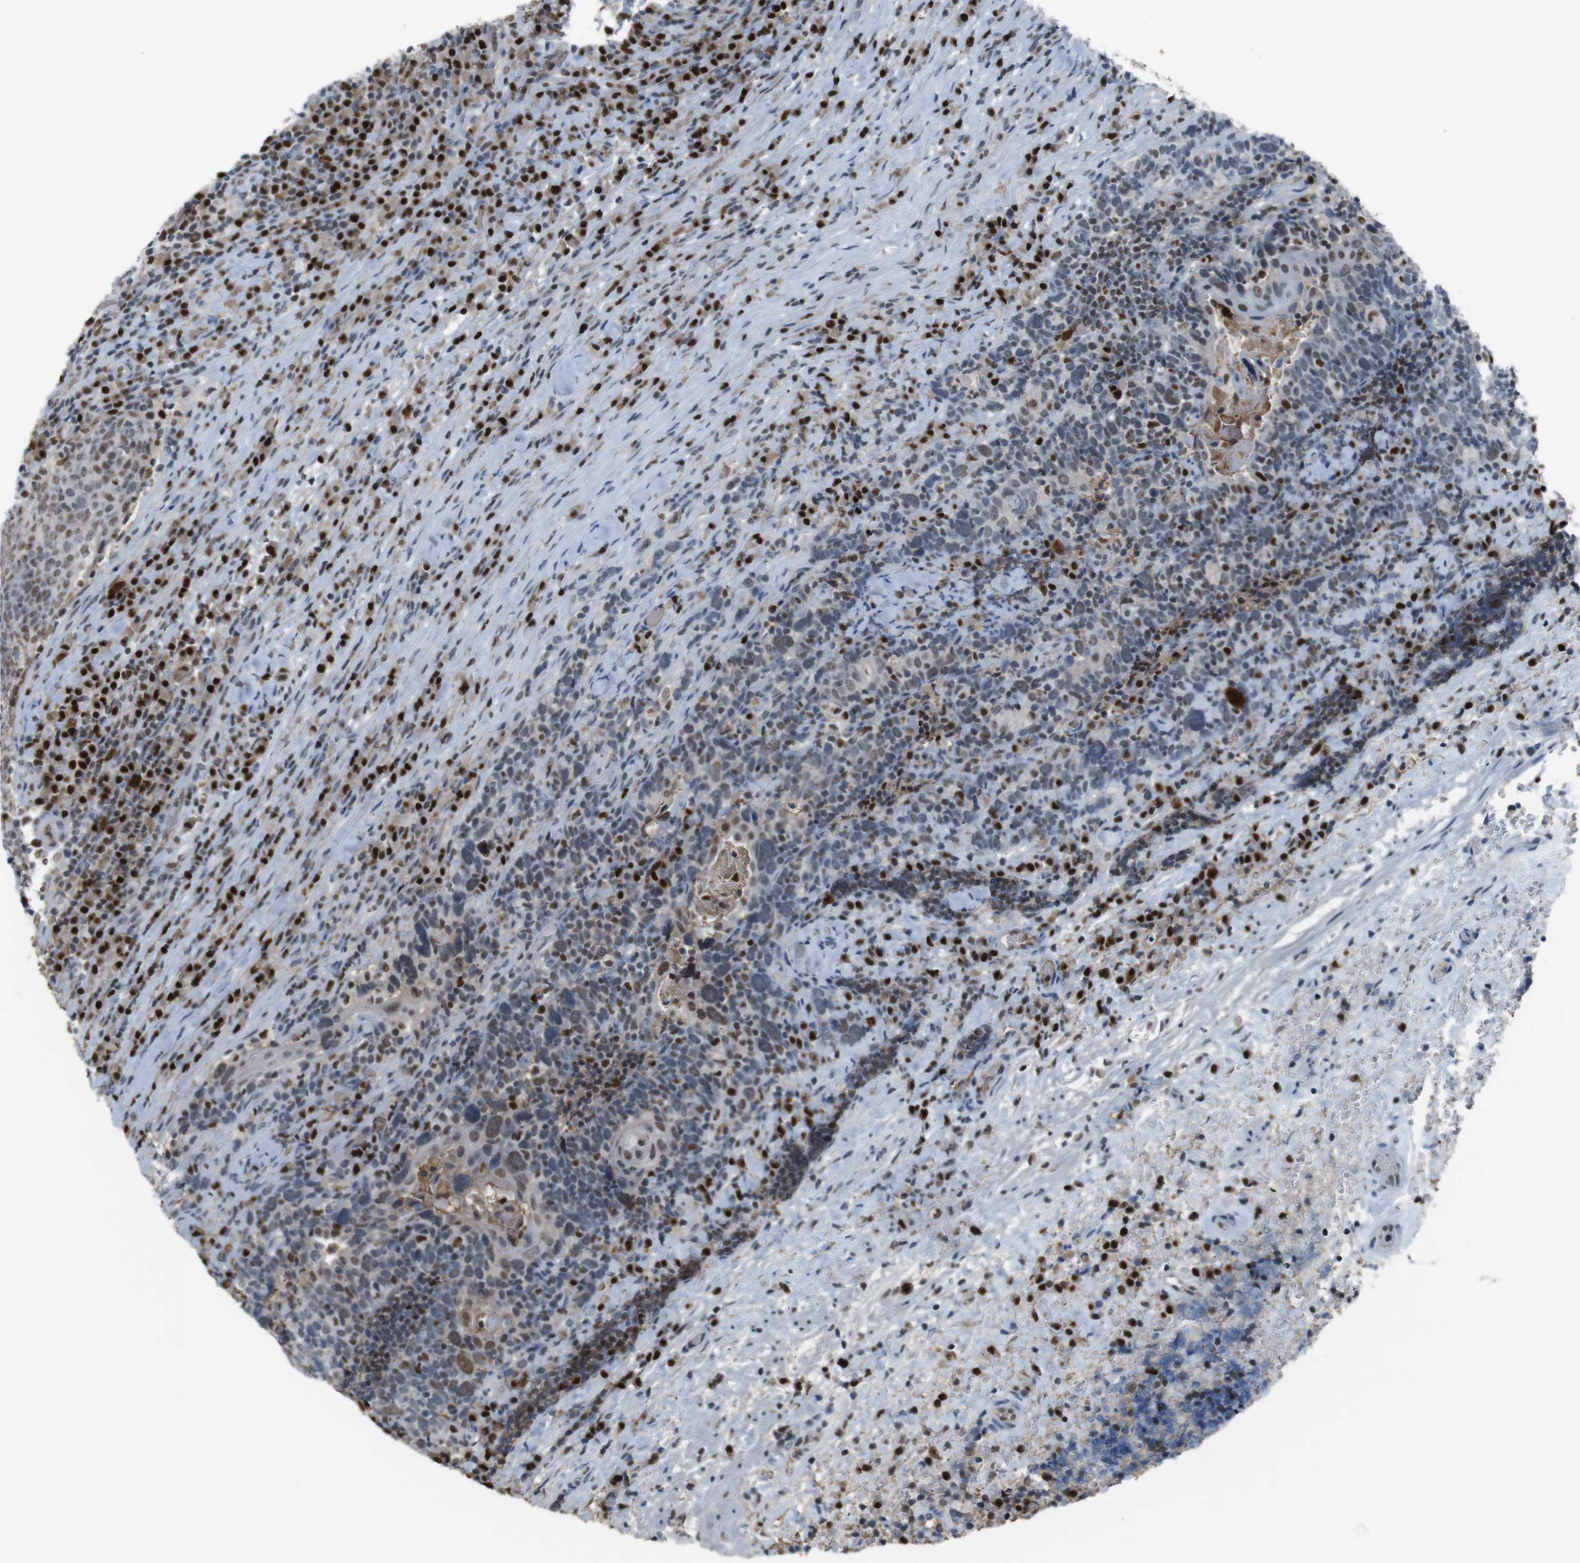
{"staining": {"intensity": "weak", "quantity": "25%-75%", "location": "nuclear"}, "tissue": "head and neck cancer", "cell_type": "Tumor cells", "image_type": "cancer", "snomed": [{"axis": "morphology", "description": "Squamous cell carcinoma, NOS"}, {"axis": "morphology", "description": "Squamous cell carcinoma, metastatic, NOS"}, {"axis": "topography", "description": "Lymph node"}, {"axis": "topography", "description": "Head-Neck"}], "caption": "Squamous cell carcinoma (head and neck) stained for a protein shows weak nuclear positivity in tumor cells.", "gene": "SUB1", "patient": {"sex": "male", "age": 62}}